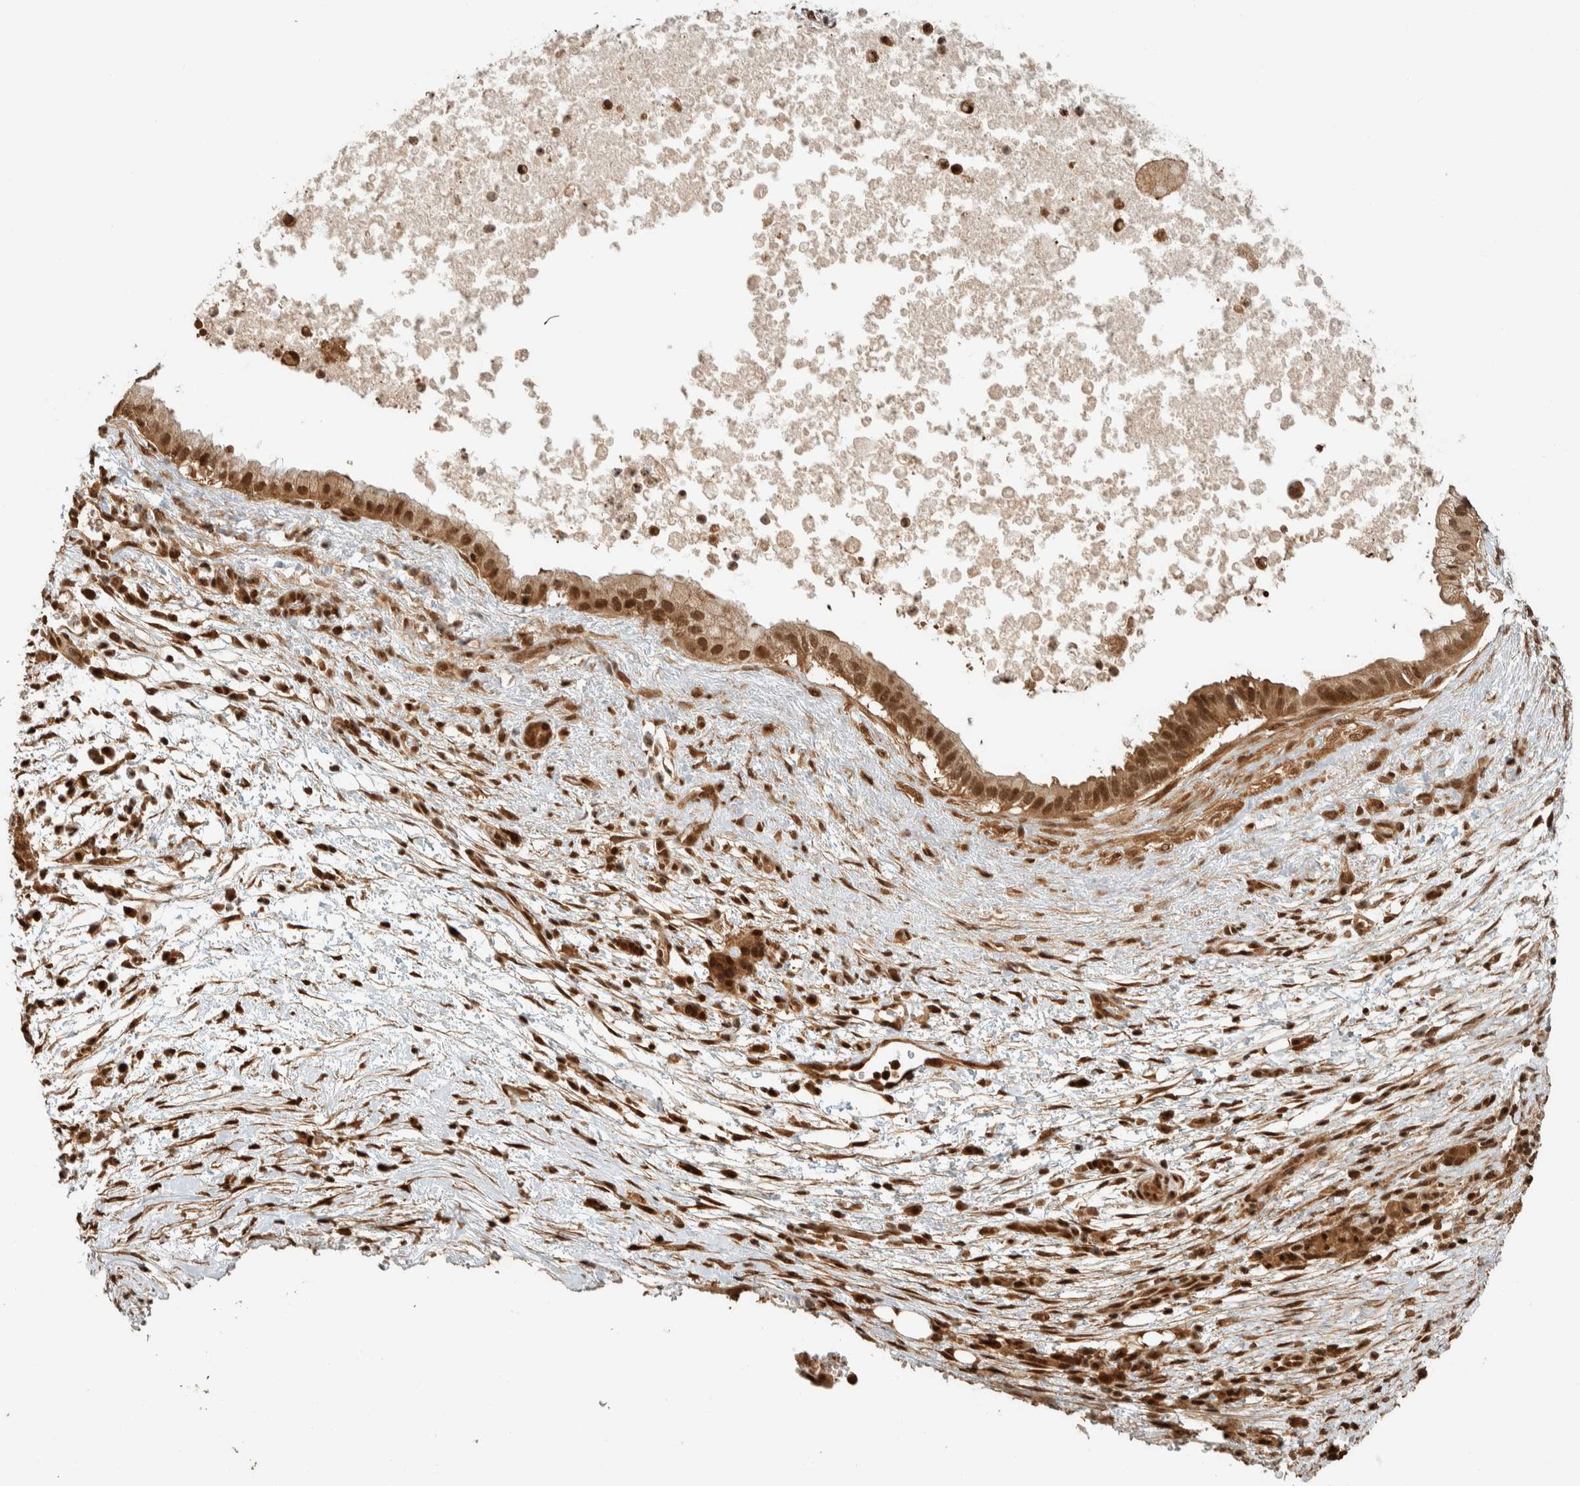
{"staining": {"intensity": "strong", "quantity": ">75%", "location": "cytoplasmic/membranous,nuclear"}, "tissue": "pancreatic cancer", "cell_type": "Tumor cells", "image_type": "cancer", "snomed": [{"axis": "morphology", "description": "Adenocarcinoma, NOS"}, {"axis": "topography", "description": "Pancreas"}], "caption": "High-magnification brightfield microscopy of pancreatic adenocarcinoma stained with DAB (brown) and counterstained with hematoxylin (blue). tumor cells exhibit strong cytoplasmic/membranous and nuclear positivity is seen in approximately>75% of cells.", "gene": "ZBTB2", "patient": {"sex": "female", "age": 78}}